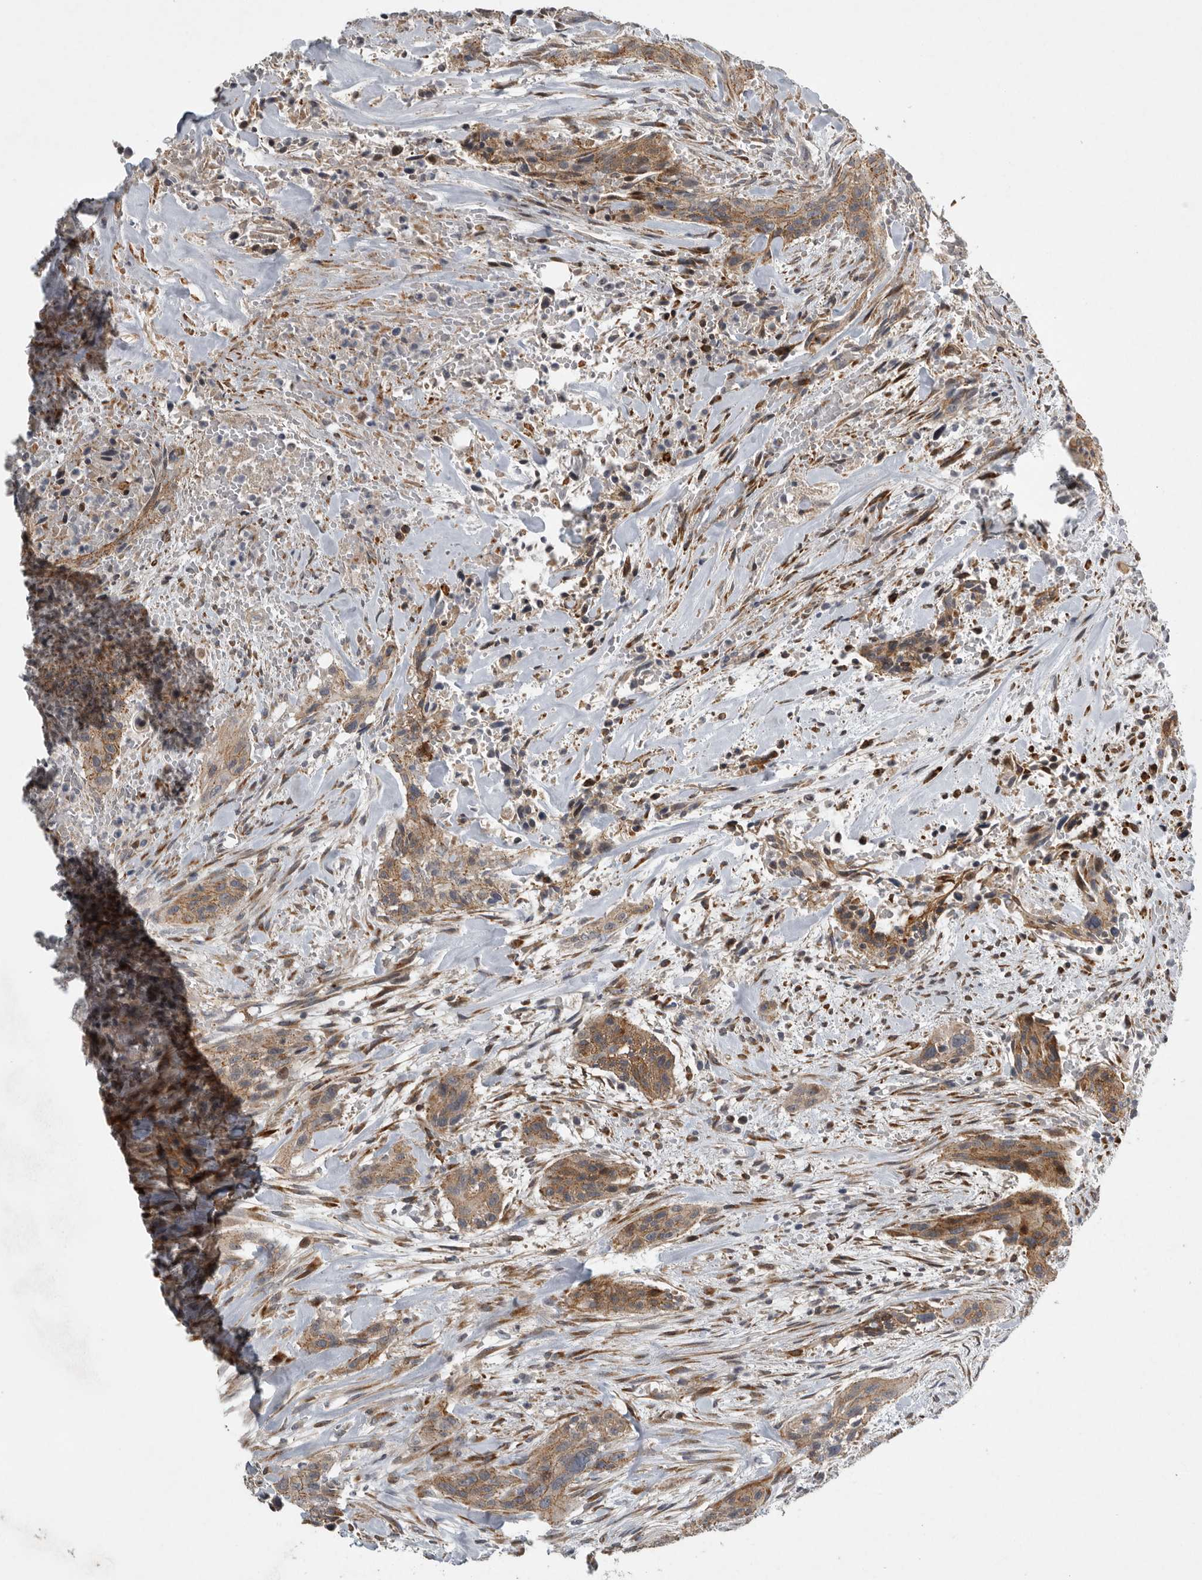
{"staining": {"intensity": "moderate", "quantity": ">75%", "location": "cytoplasmic/membranous"}, "tissue": "urothelial cancer", "cell_type": "Tumor cells", "image_type": "cancer", "snomed": [{"axis": "morphology", "description": "Urothelial carcinoma, High grade"}, {"axis": "topography", "description": "Urinary bladder"}], "caption": "IHC staining of urothelial cancer, which exhibits medium levels of moderate cytoplasmic/membranous expression in about >75% of tumor cells indicating moderate cytoplasmic/membranous protein positivity. The staining was performed using DAB (brown) for protein detection and nuclei were counterstained in hematoxylin (blue).", "gene": "MPDZ", "patient": {"sex": "male", "age": 35}}